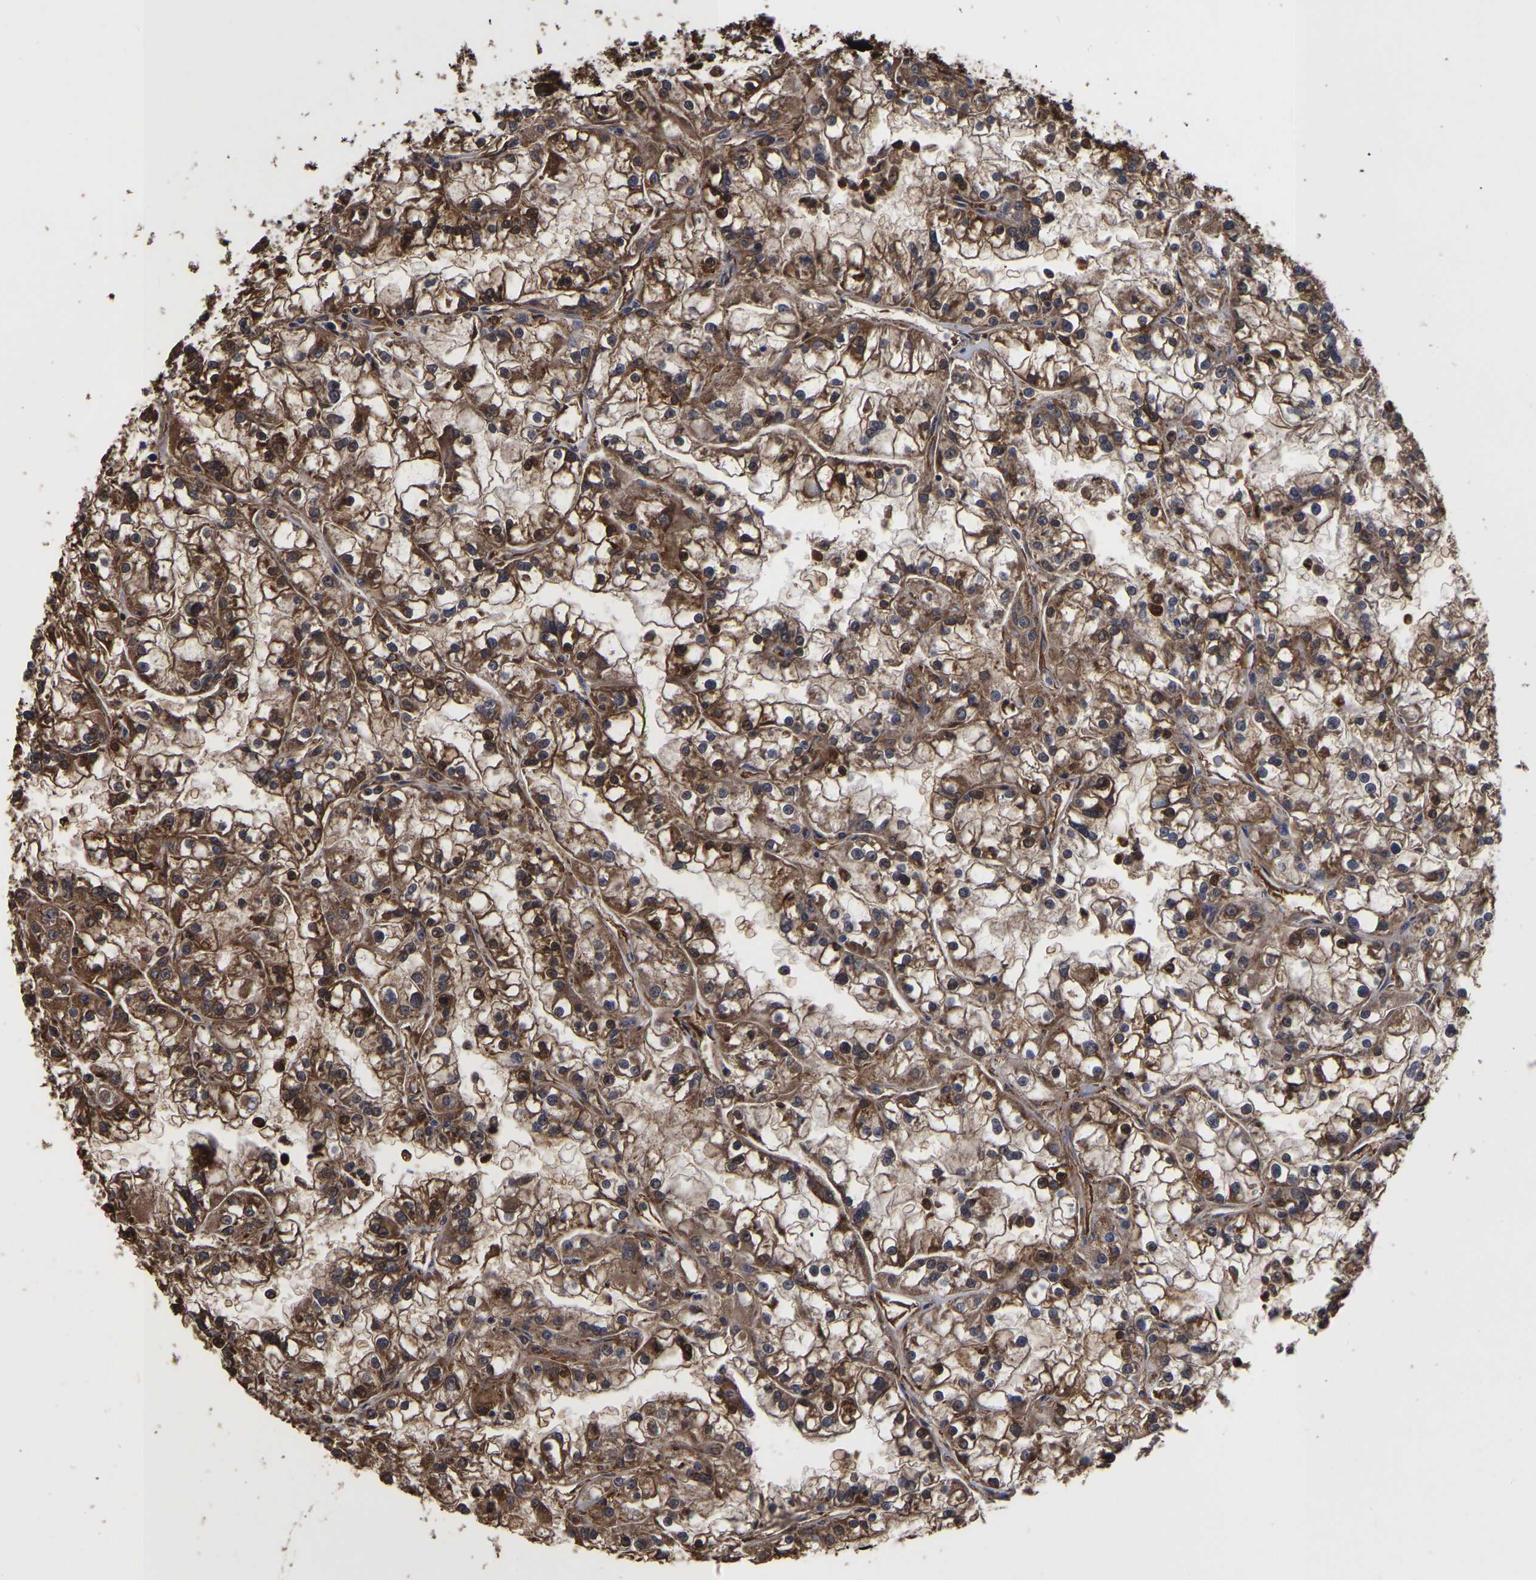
{"staining": {"intensity": "moderate", "quantity": ">75%", "location": "cytoplasmic/membranous"}, "tissue": "renal cancer", "cell_type": "Tumor cells", "image_type": "cancer", "snomed": [{"axis": "morphology", "description": "Adenocarcinoma, NOS"}, {"axis": "topography", "description": "Kidney"}], "caption": "Human adenocarcinoma (renal) stained with a brown dye reveals moderate cytoplasmic/membranous positive positivity in approximately >75% of tumor cells.", "gene": "LIF", "patient": {"sex": "female", "age": 52}}